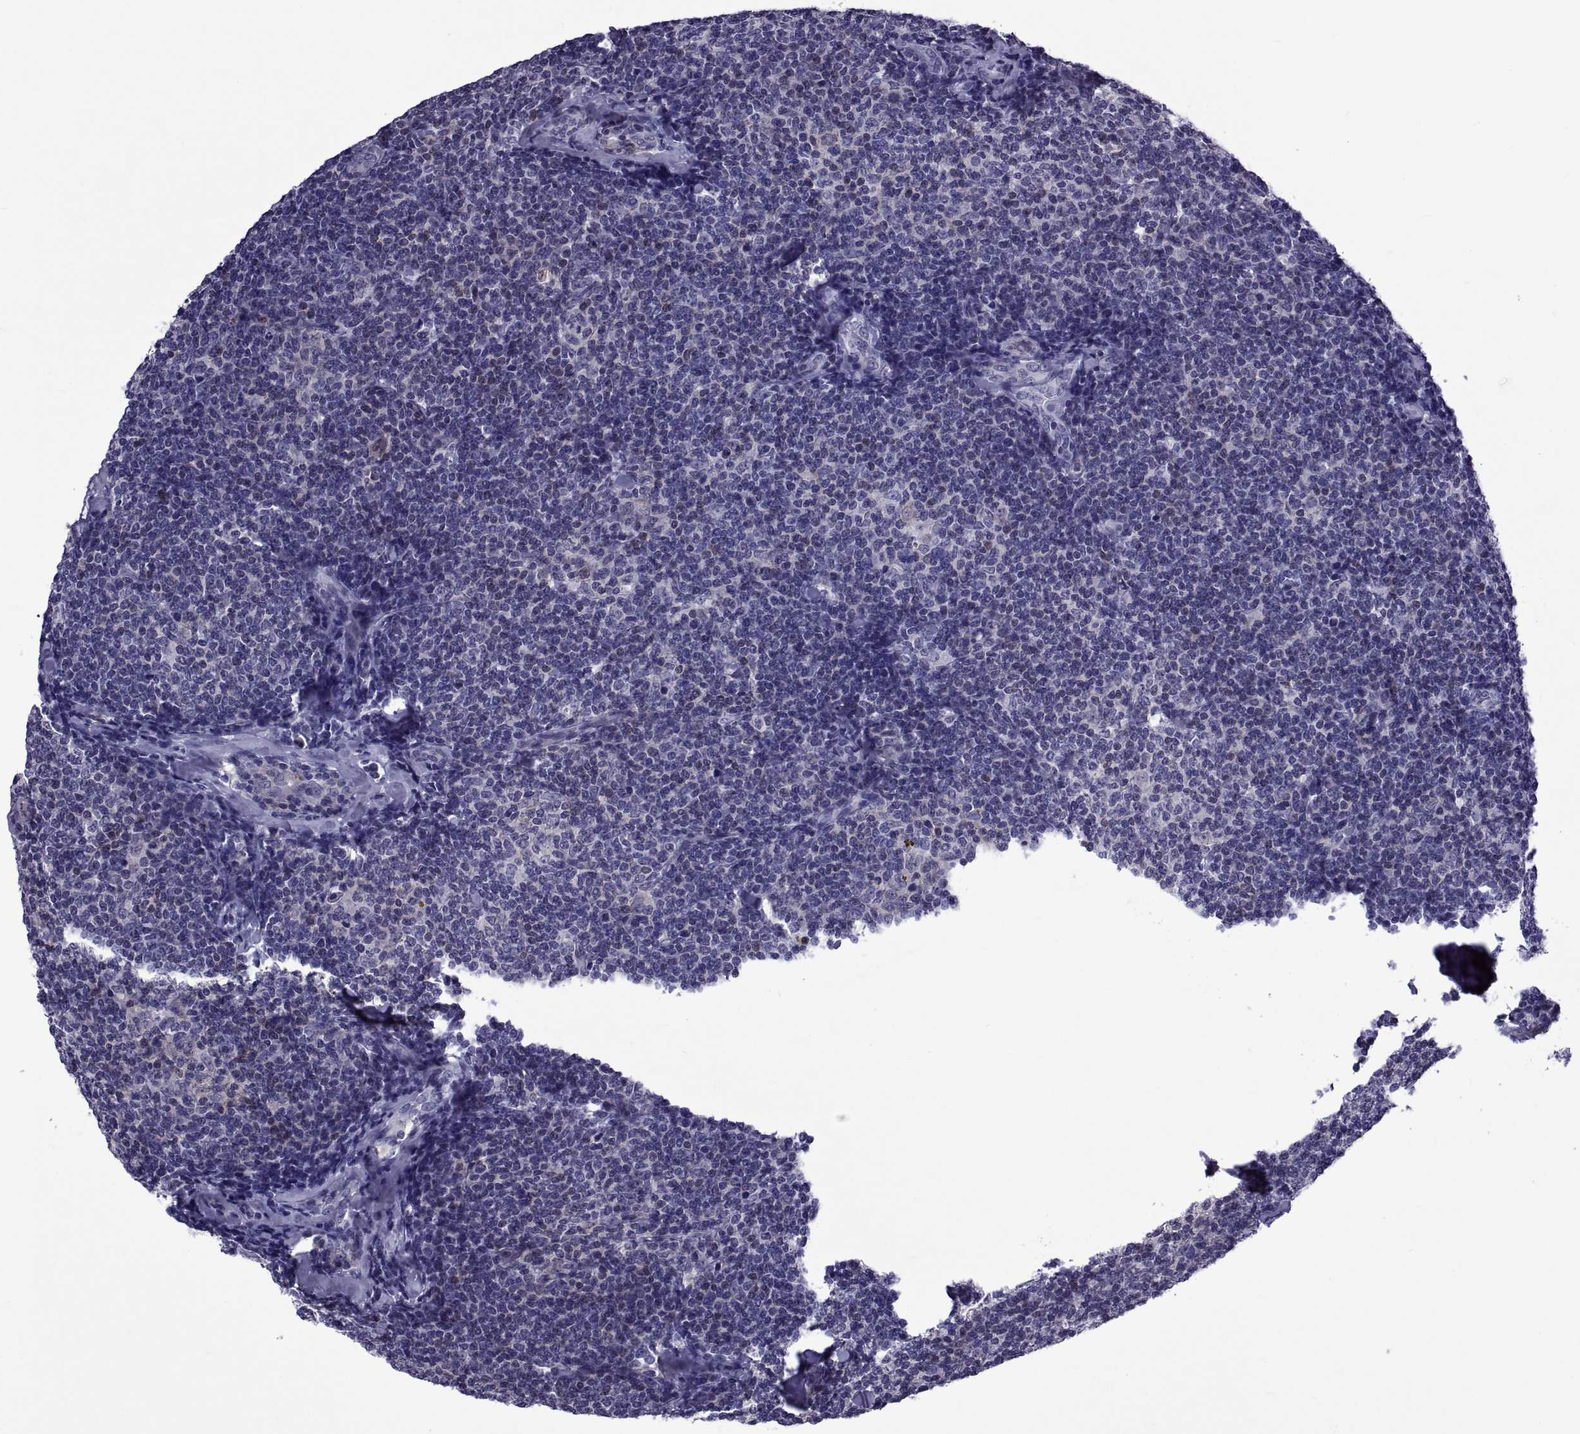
{"staining": {"intensity": "negative", "quantity": "none", "location": "none"}, "tissue": "lymphoma", "cell_type": "Tumor cells", "image_type": "cancer", "snomed": [{"axis": "morphology", "description": "Malignant lymphoma, non-Hodgkin's type, Low grade"}, {"axis": "topography", "description": "Lymph node"}], "caption": "DAB (3,3'-diaminobenzidine) immunohistochemical staining of lymphoma demonstrates no significant positivity in tumor cells.", "gene": "LCN9", "patient": {"sex": "female", "age": 56}}